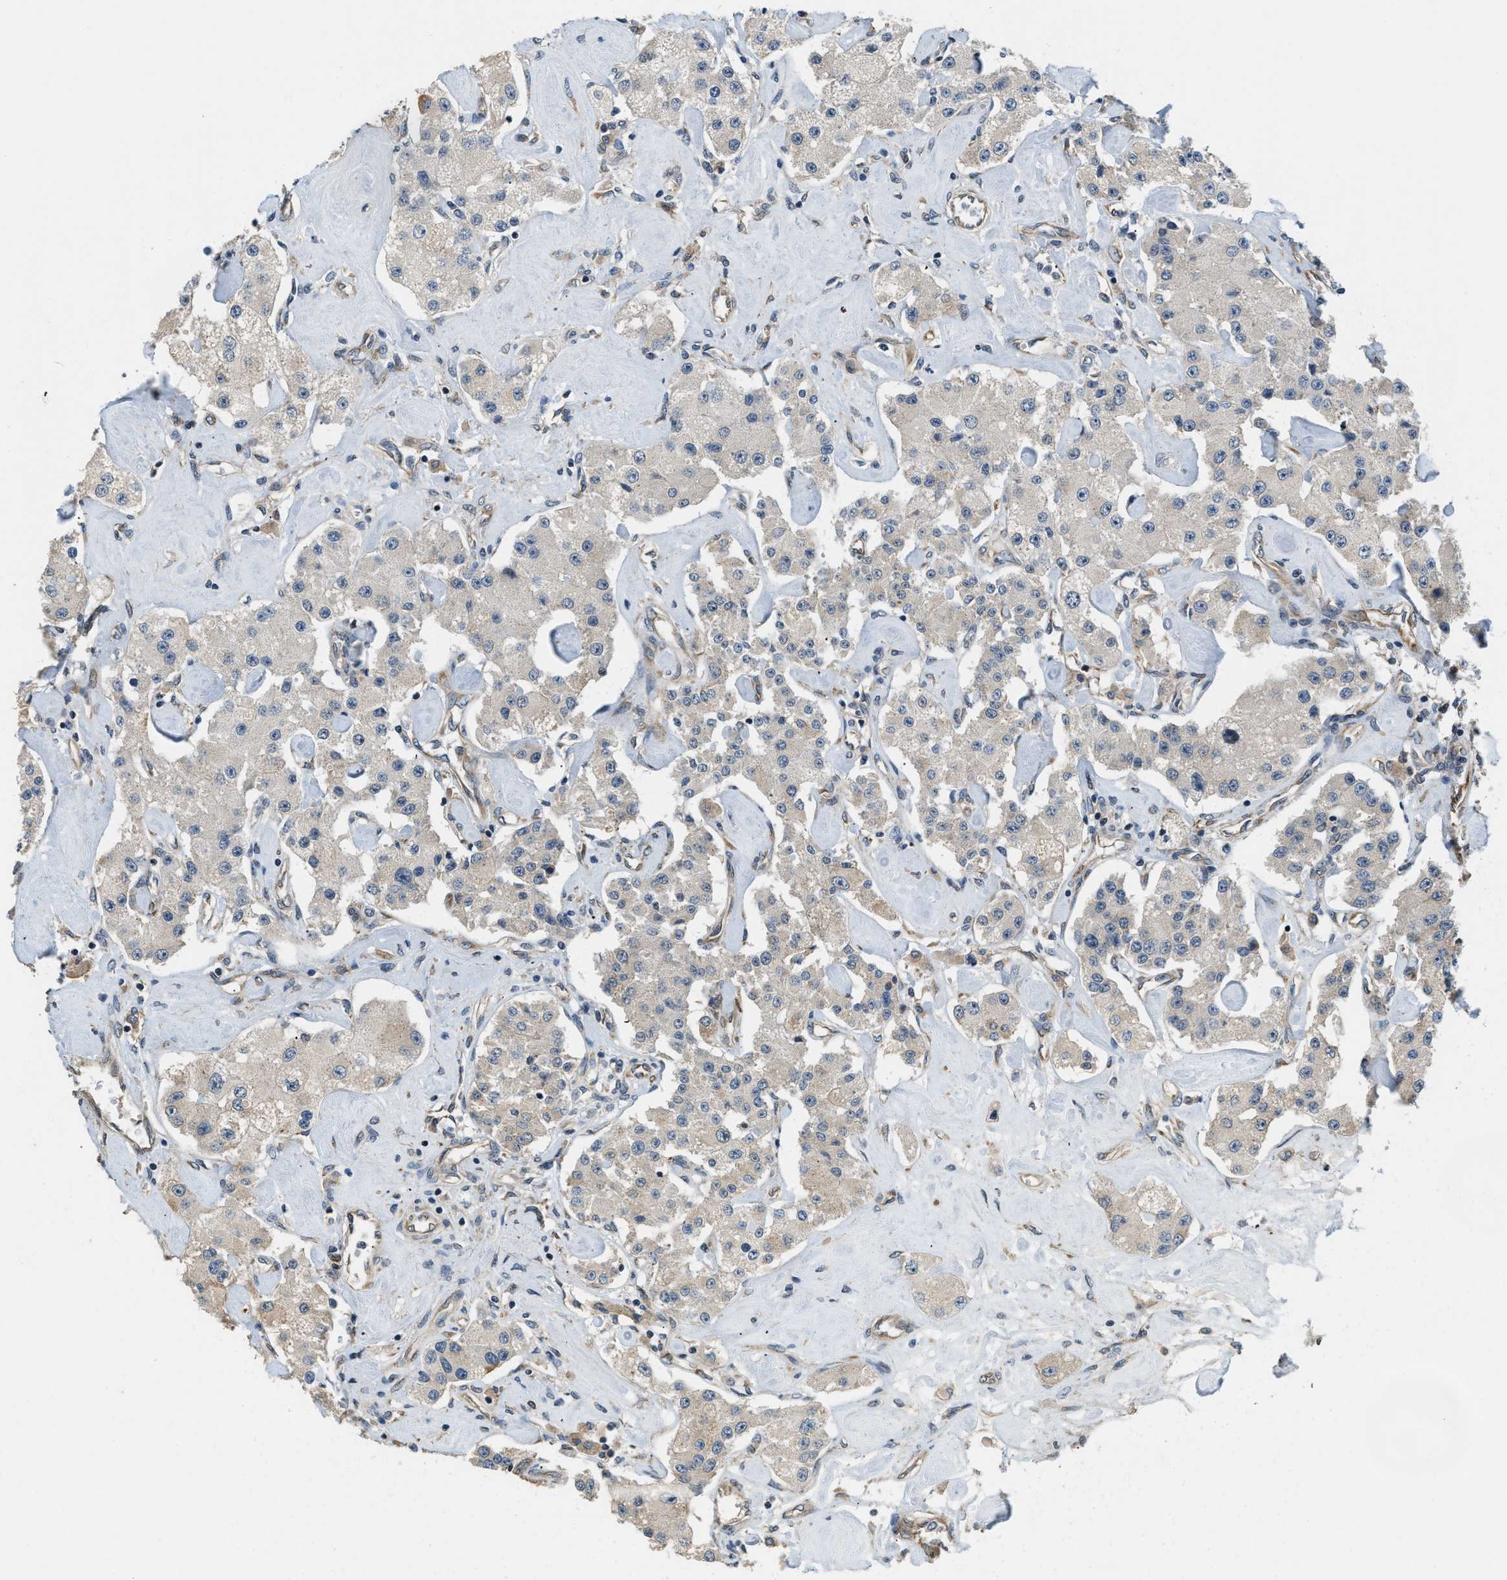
{"staining": {"intensity": "negative", "quantity": "none", "location": "none"}, "tissue": "carcinoid", "cell_type": "Tumor cells", "image_type": "cancer", "snomed": [{"axis": "morphology", "description": "Carcinoid, malignant, NOS"}, {"axis": "topography", "description": "Pancreas"}], "caption": "This micrograph is of malignant carcinoid stained with immunohistochemistry (IHC) to label a protein in brown with the nuclei are counter-stained blue. There is no expression in tumor cells.", "gene": "ALOX12", "patient": {"sex": "male", "age": 41}}